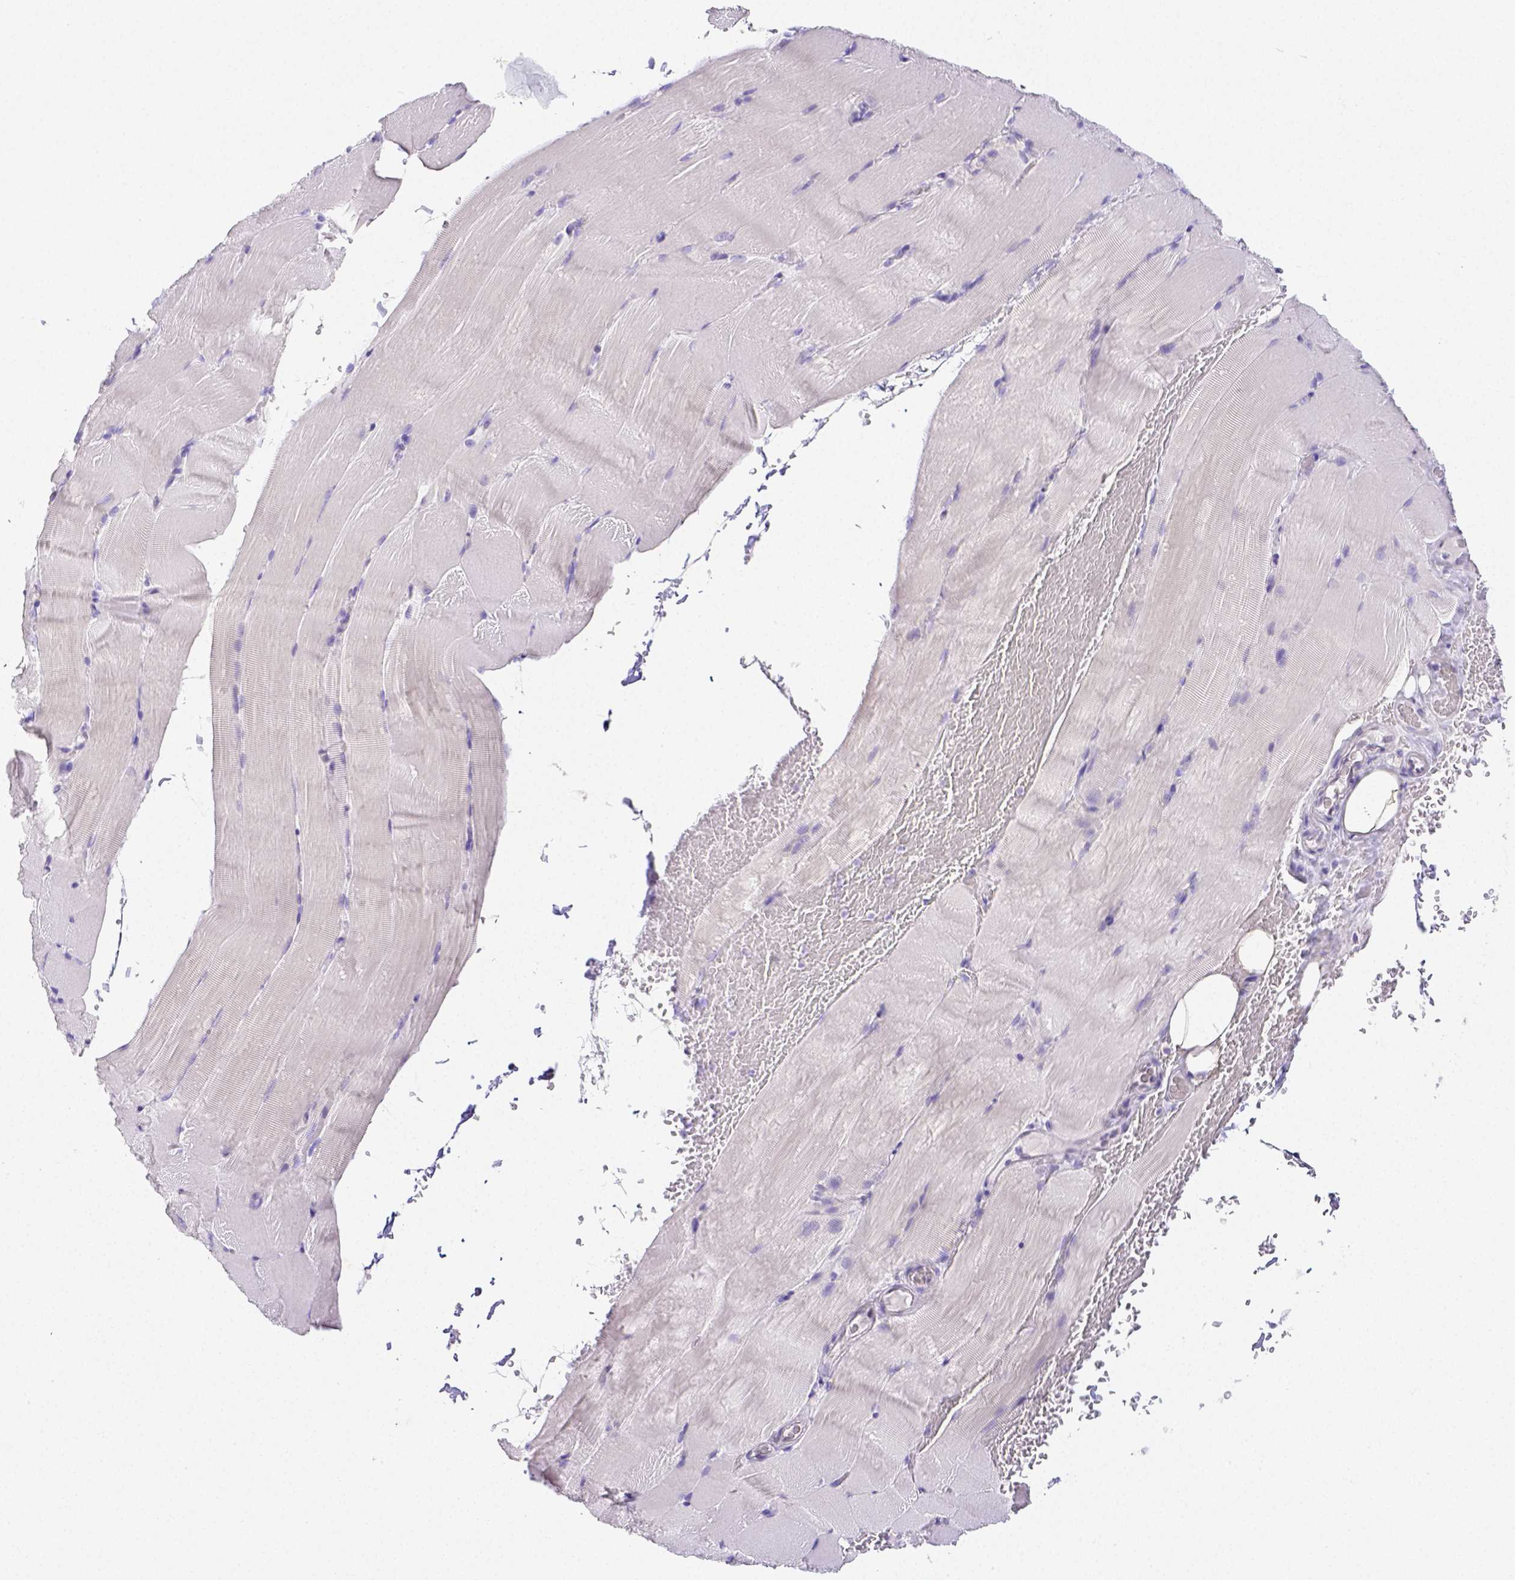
{"staining": {"intensity": "negative", "quantity": "none", "location": "none"}, "tissue": "skeletal muscle", "cell_type": "Myocytes", "image_type": "normal", "snomed": [{"axis": "morphology", "description": "Normal tissue, NOS"}, {"axis": "topography", "description": "Skeletal muscle"}], "caption": "This is an immunohistochemistry (IHC) histopathology image of unremarkable skeletal muscle. There is no positivity in myocytes.", "gene": "ARHGAP36", "patient": {"sex": "female", "age": 37}}